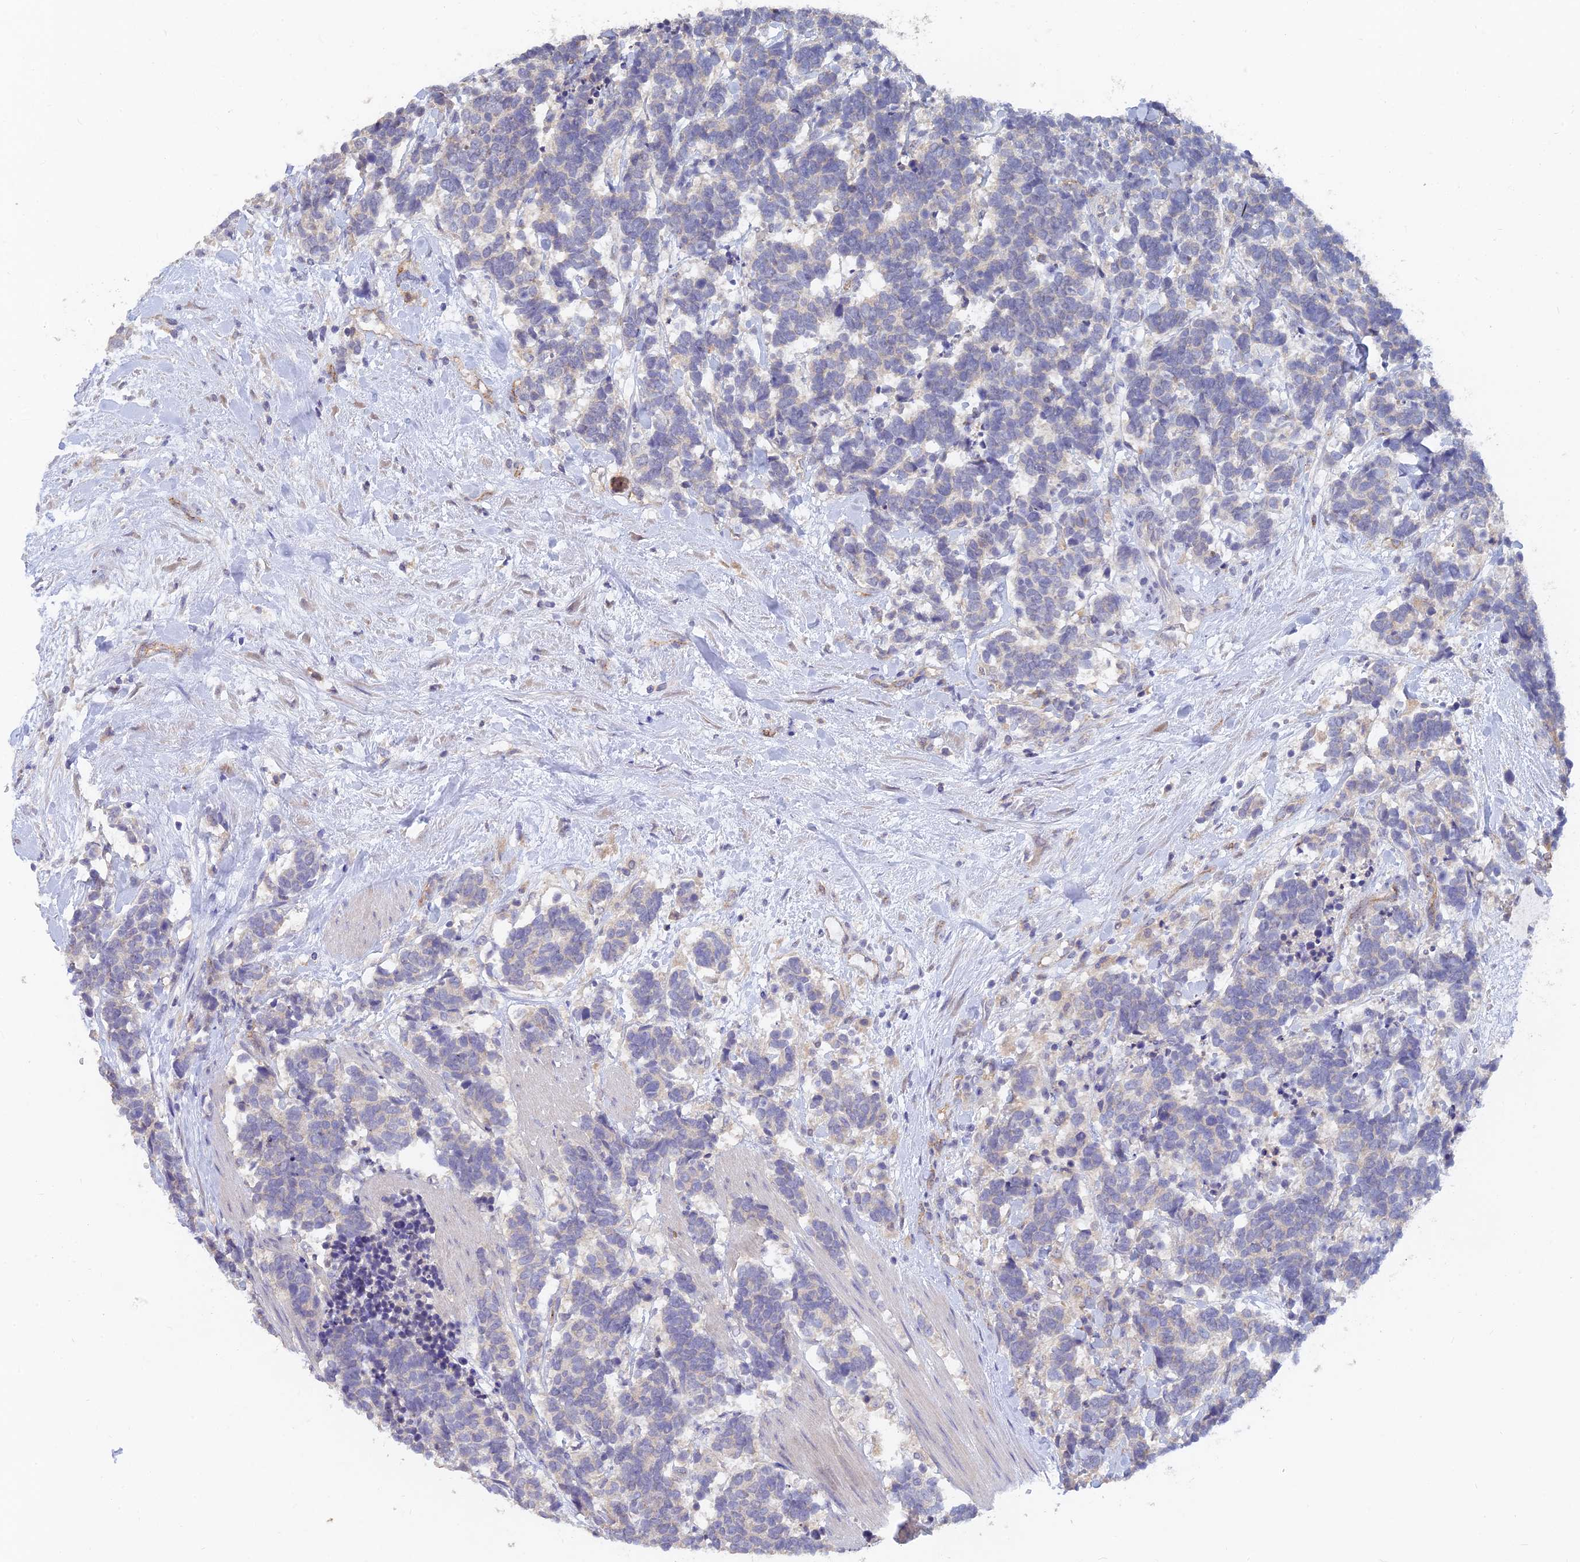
{"staining": {"intensity": "negative", "quantity": "none", "location": "none"}, "tissue": "carcinoid", "cell_type": "Tumor cells", "image_type": "cancer", "snomed": [{"axis": "morphology", "description": "Carcinoma, NOS"}, {"axis": "morphology", "description": "Carcinoid, malignant, NOS"}, {"axis": "topography", "description": "Prostate"}], "caption": "Immunohistochemical staining of human carcinoma shows no significant expression in tumor cells.", "gene": "ARRDC1", "patient": {"sex": "male", "age": 57}}